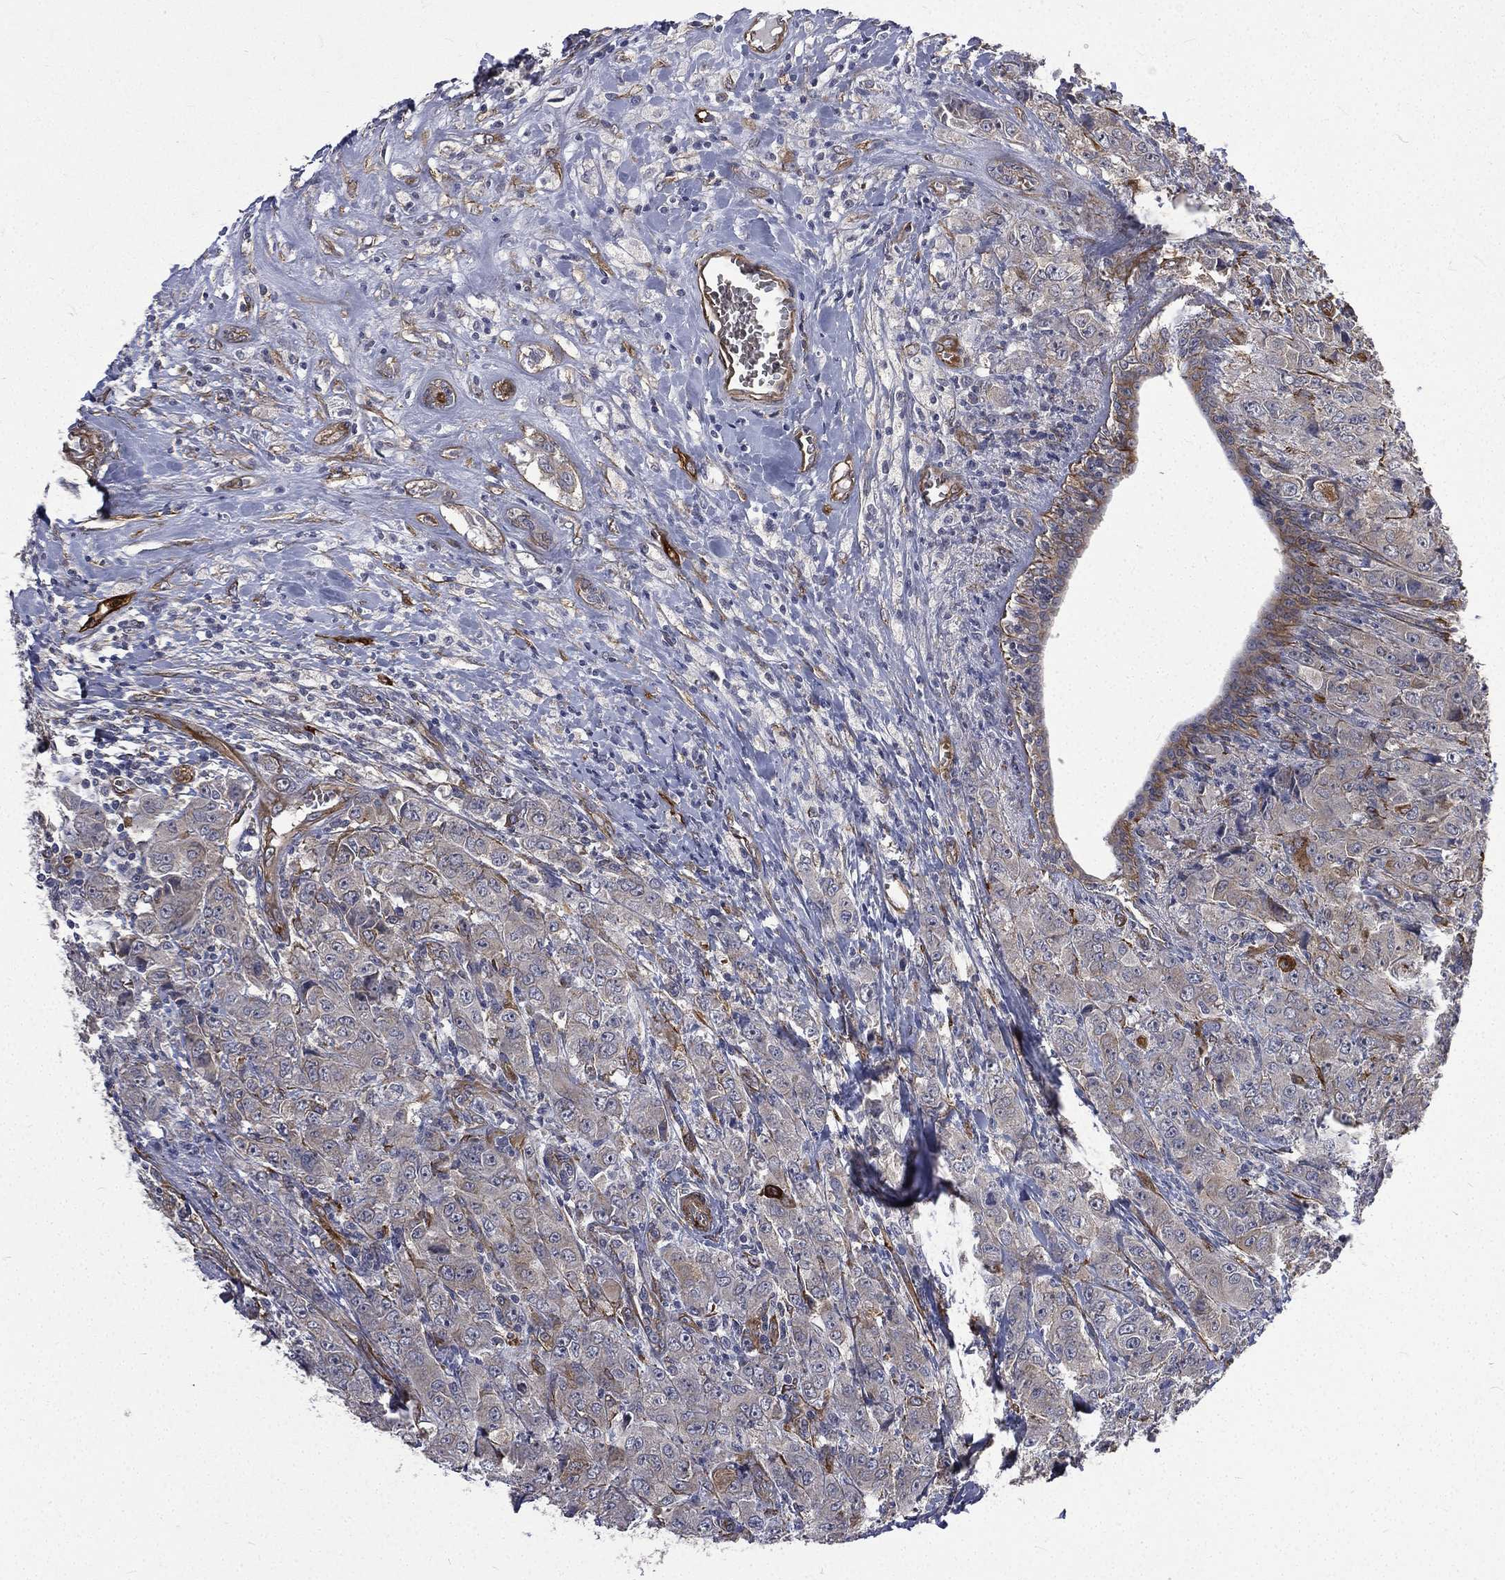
{"staining": {"intensity": "negative", "quantity": "none", "location": "none"}, "tissue": "breast cancer", "cell_type": "Tumor cells", "image_type": "cancer", "snomed": [{"axis": "morphology", "description": "Duct carcinoma"}, {"axis": "topography", "description": "Breast"}], "caption": "High power microscopy photomicrograph of an immunohistochemistry (IHC) image of infiltrating ductal carcinoma (breast), revealing no significant expression in tumor cells.", "gene": "PPFIBP1", "patient": {"sex": "female", "age": 43}}